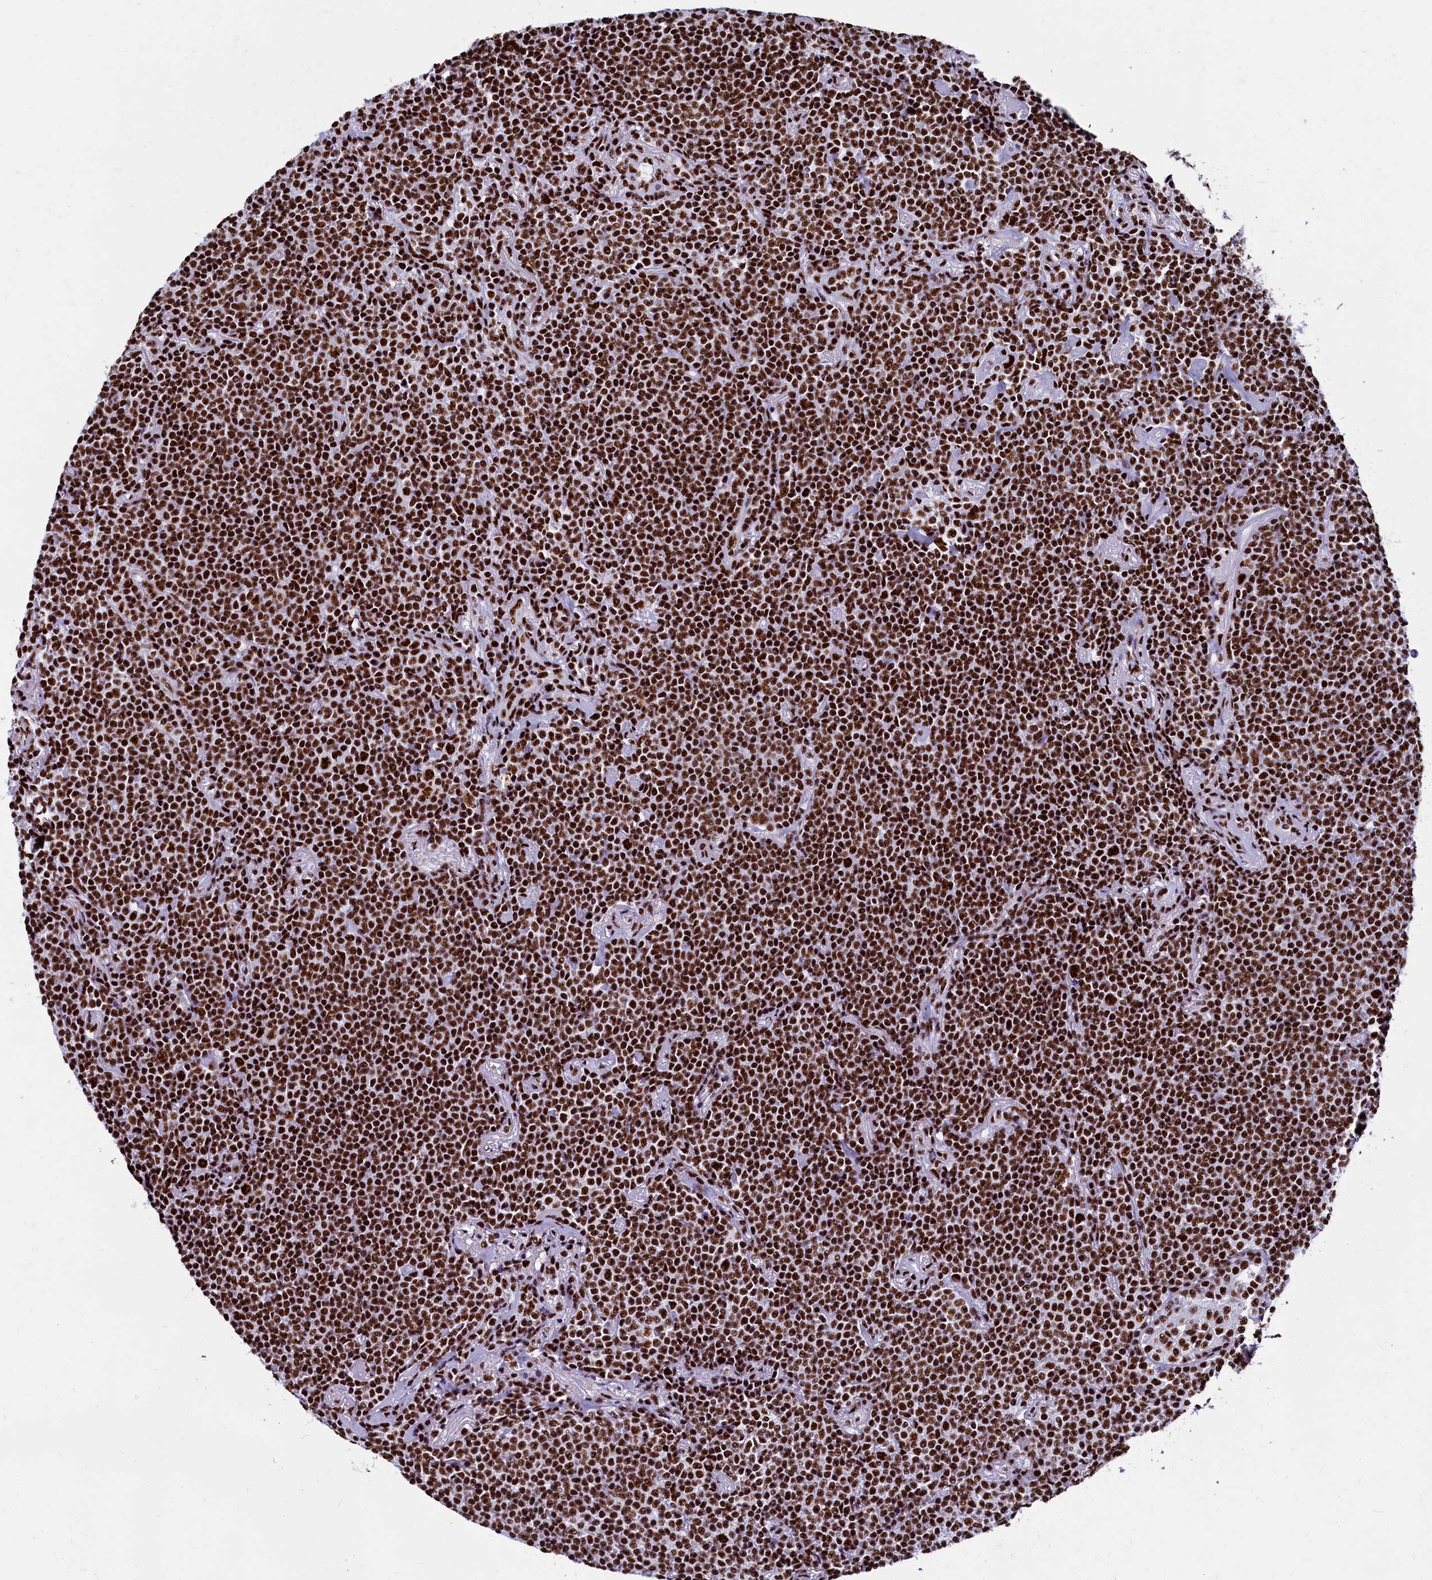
{"staining": {"intensity": "strong", "quantity": ">75%", "location": "nuclear"}, "tissue": "lymphoma", "cell_type": "Tumor cells", "image_type": "cancer", "snomed": [{"axis": "morphology", "description": "Malignant lymphoma, non-Hodgkin's type, Low grade"}, {"axis": "topography", "description": "Lung"}], "caption": "The photomicrograph reveals a brown stain indicating the presence of a protein in the nuclear of tumor cells in malignant lymphoma, non-Hodgkin's type (low-grade). (brown staining indicates protein expression, while blue staining denotes nuclei).", "gene": "SRRM2", "patient": {"sex": "female", "age": 71}}